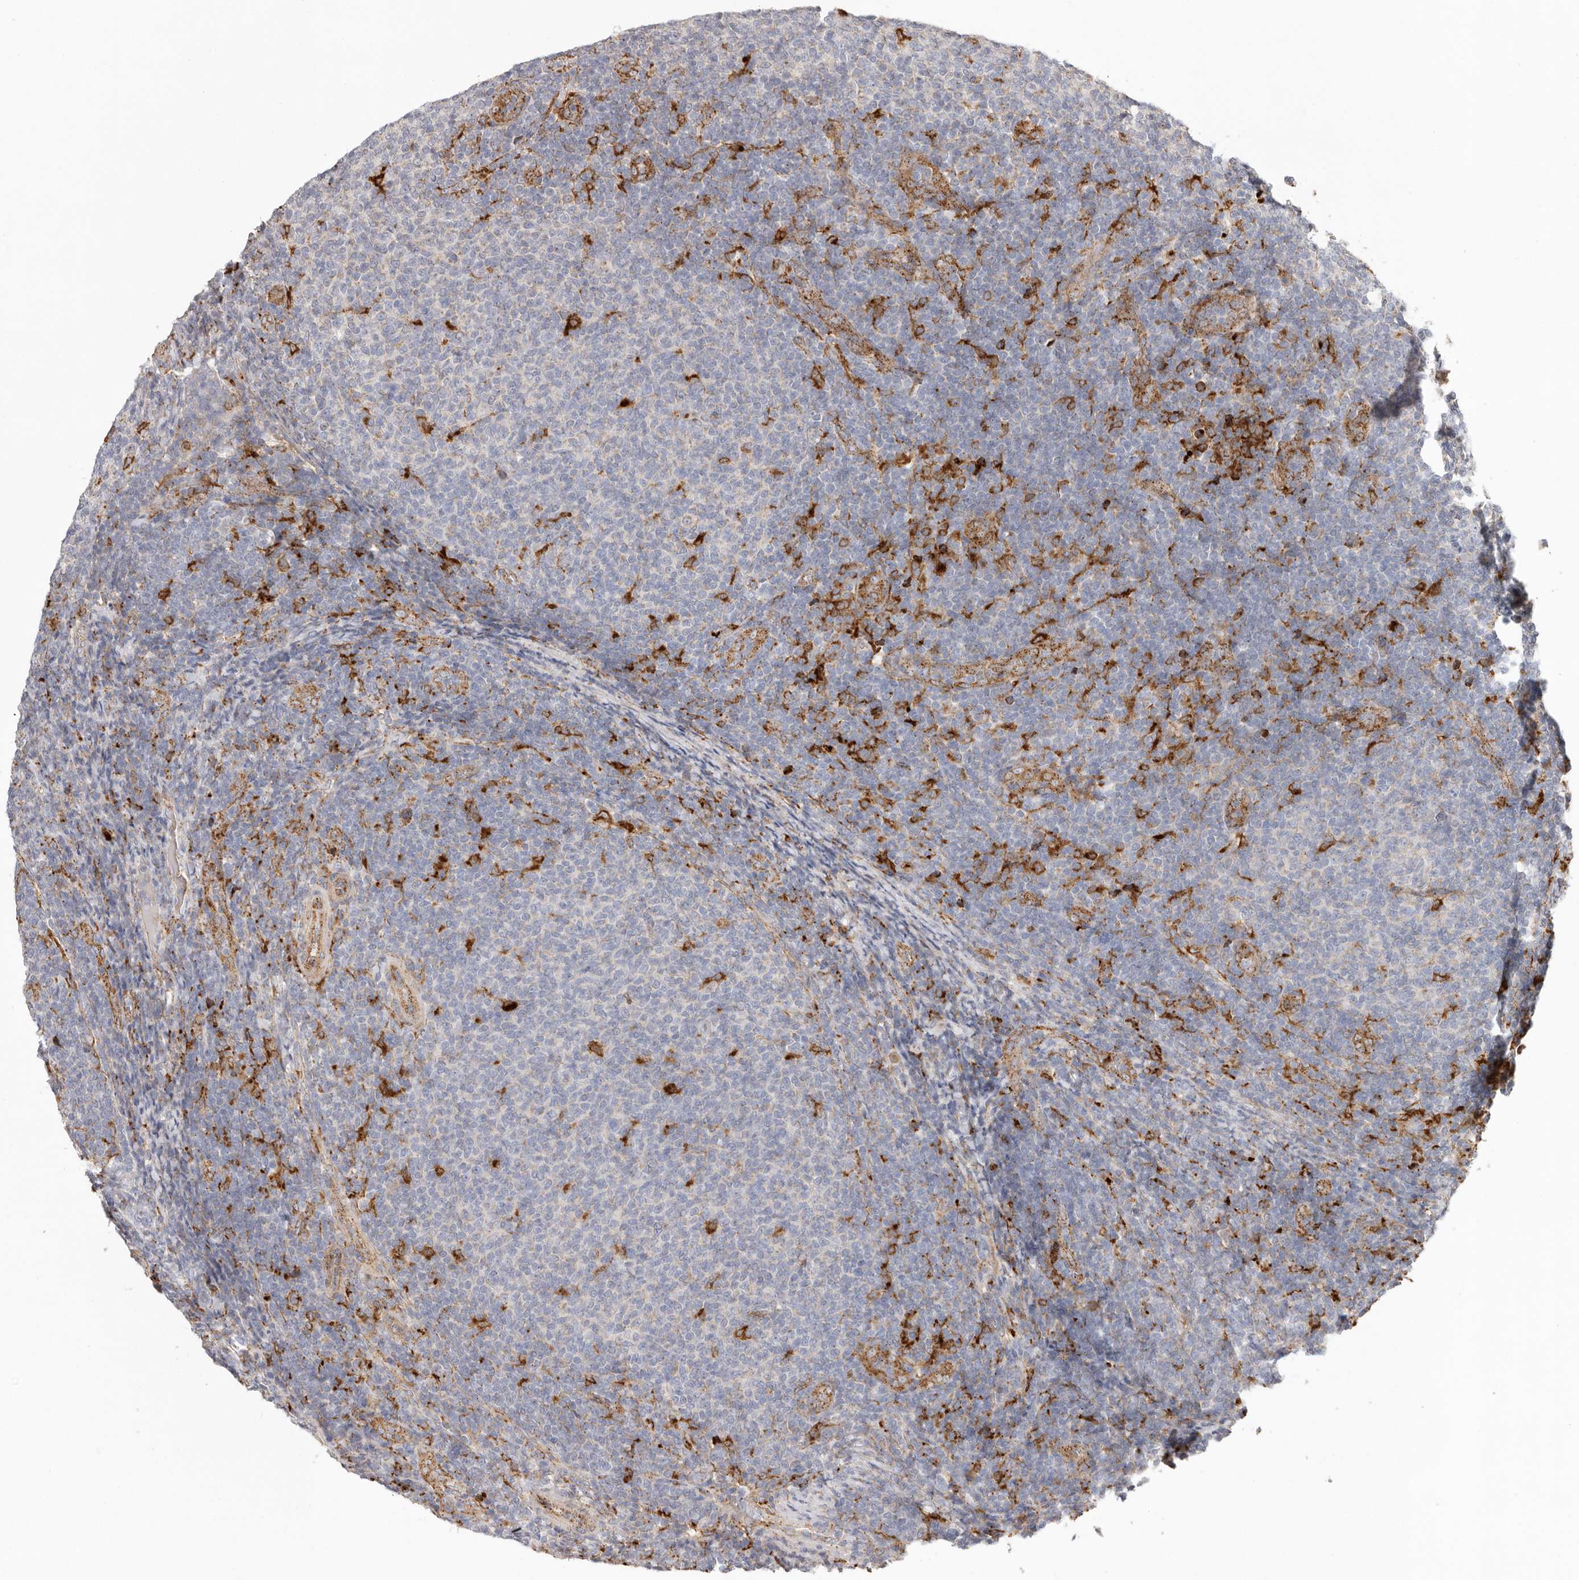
{"staining": {"intensity": "negative", "quantity": "none", "location": "none"}, "tissue": "lymphoma", "cell_type": "Tumor cells", "image_type": "cancer", "snomed": [{"axis": "morphology", "description": "Malignant lymphoma, non-Hodgkin's type, Low grade"}, {"axis": "topography", "description": "Lymph node"}], "caption": "Malignant lymphoma, non-Hodgkin's type (low-grade) stained for a protein using immunohistochemistry (IHC) demonstrates no expression tumor cells.", "gene": "GRN", "patient": {"sex": "male", "age": 66}}